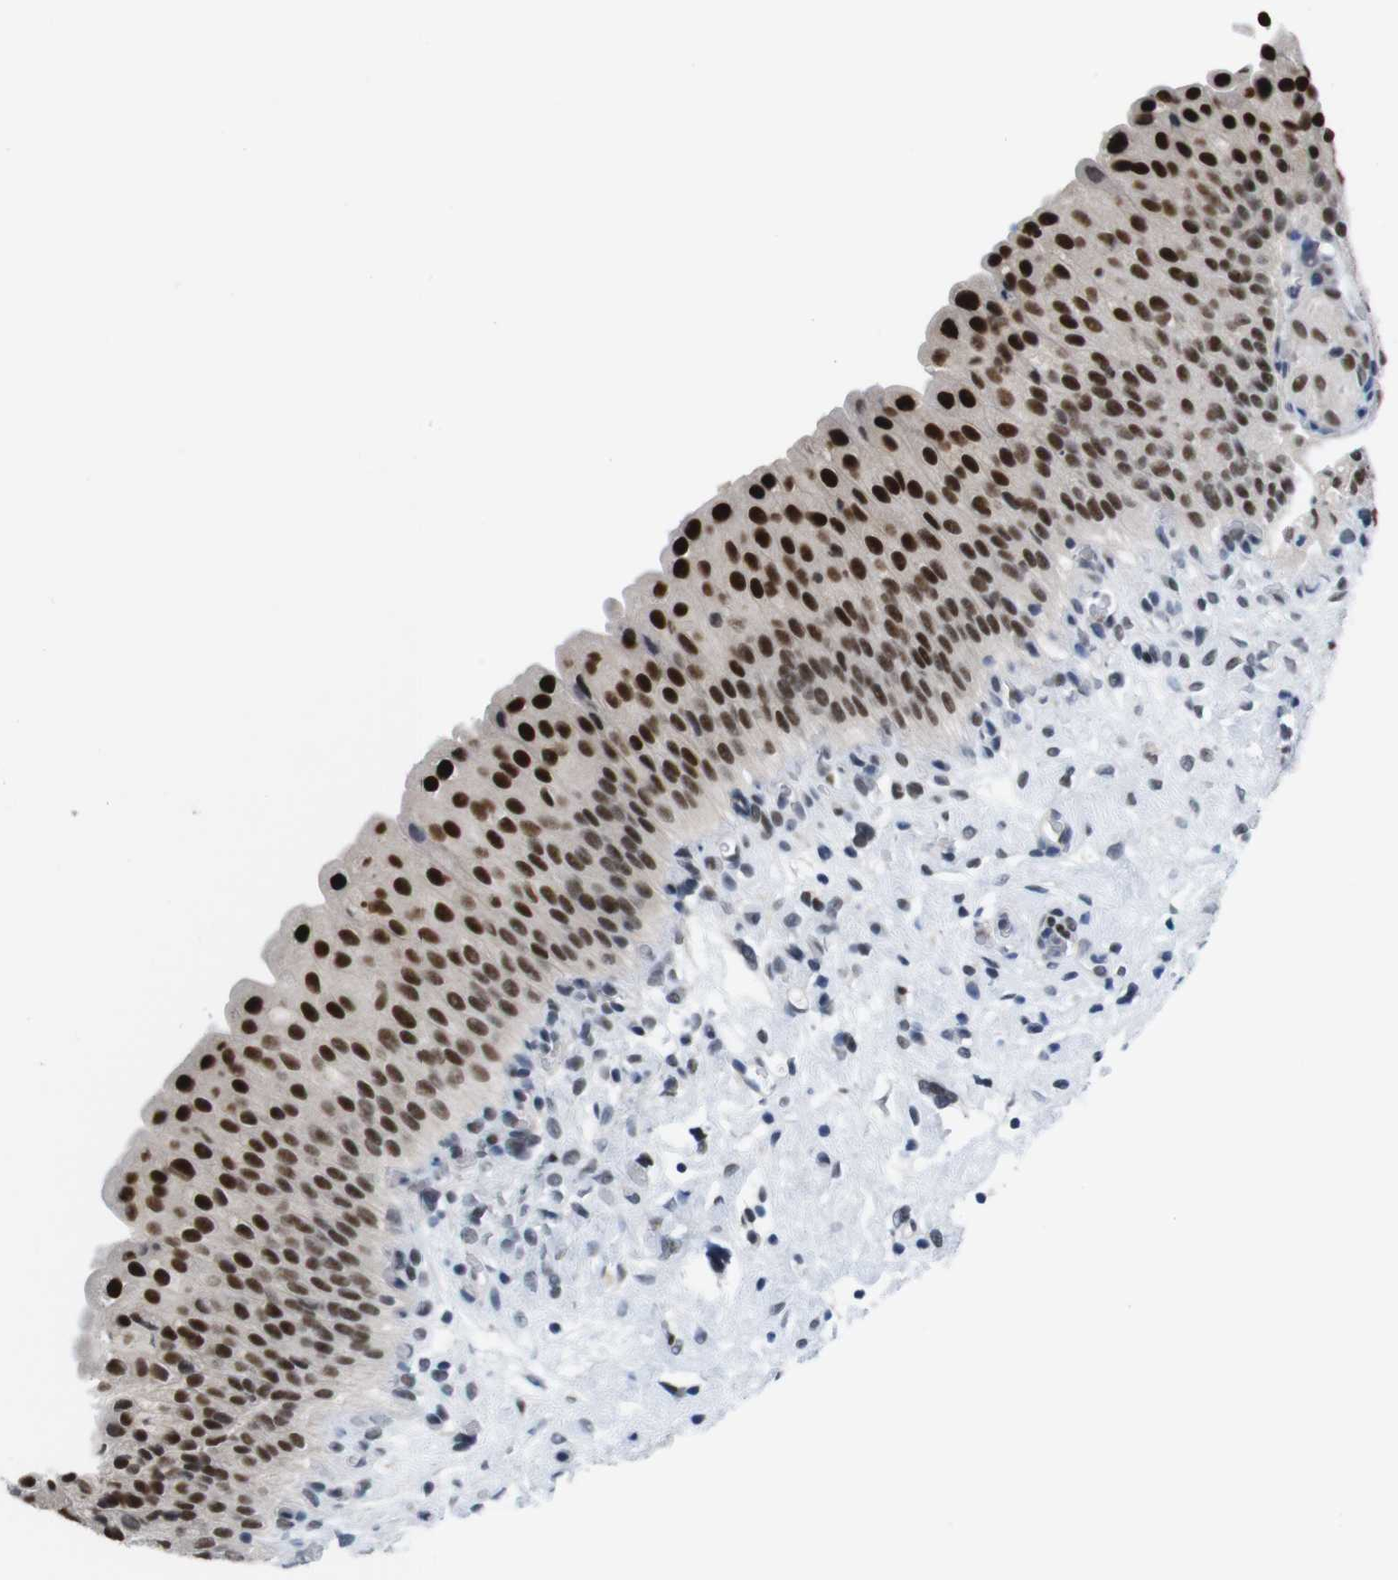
{"staining": {"intensity": "strong", "quantity": ">75%", "location": "nuclear"}, "tissue": "urinary bladder", "cell_type": "Urothelial cells", "image_type": "normal", "snomed": [{"axis": "morphology", "description": "Normal tissue, NOS"}, {"axis": "morphology", "description": "Urothelial carcinoma, High grade"}, {"axis": "topography", "description": "Urinary bladder"}], "caption": "Immunohistochemical staining of unremarkable urinary bladder shows high levels of strong nuclear expression in about >75% of urothelial cells. (Brightfield microscopy of DAB IHC at high magnification).", "gene": "PSME3", "patient": {"sex": "male", "age": 46}}